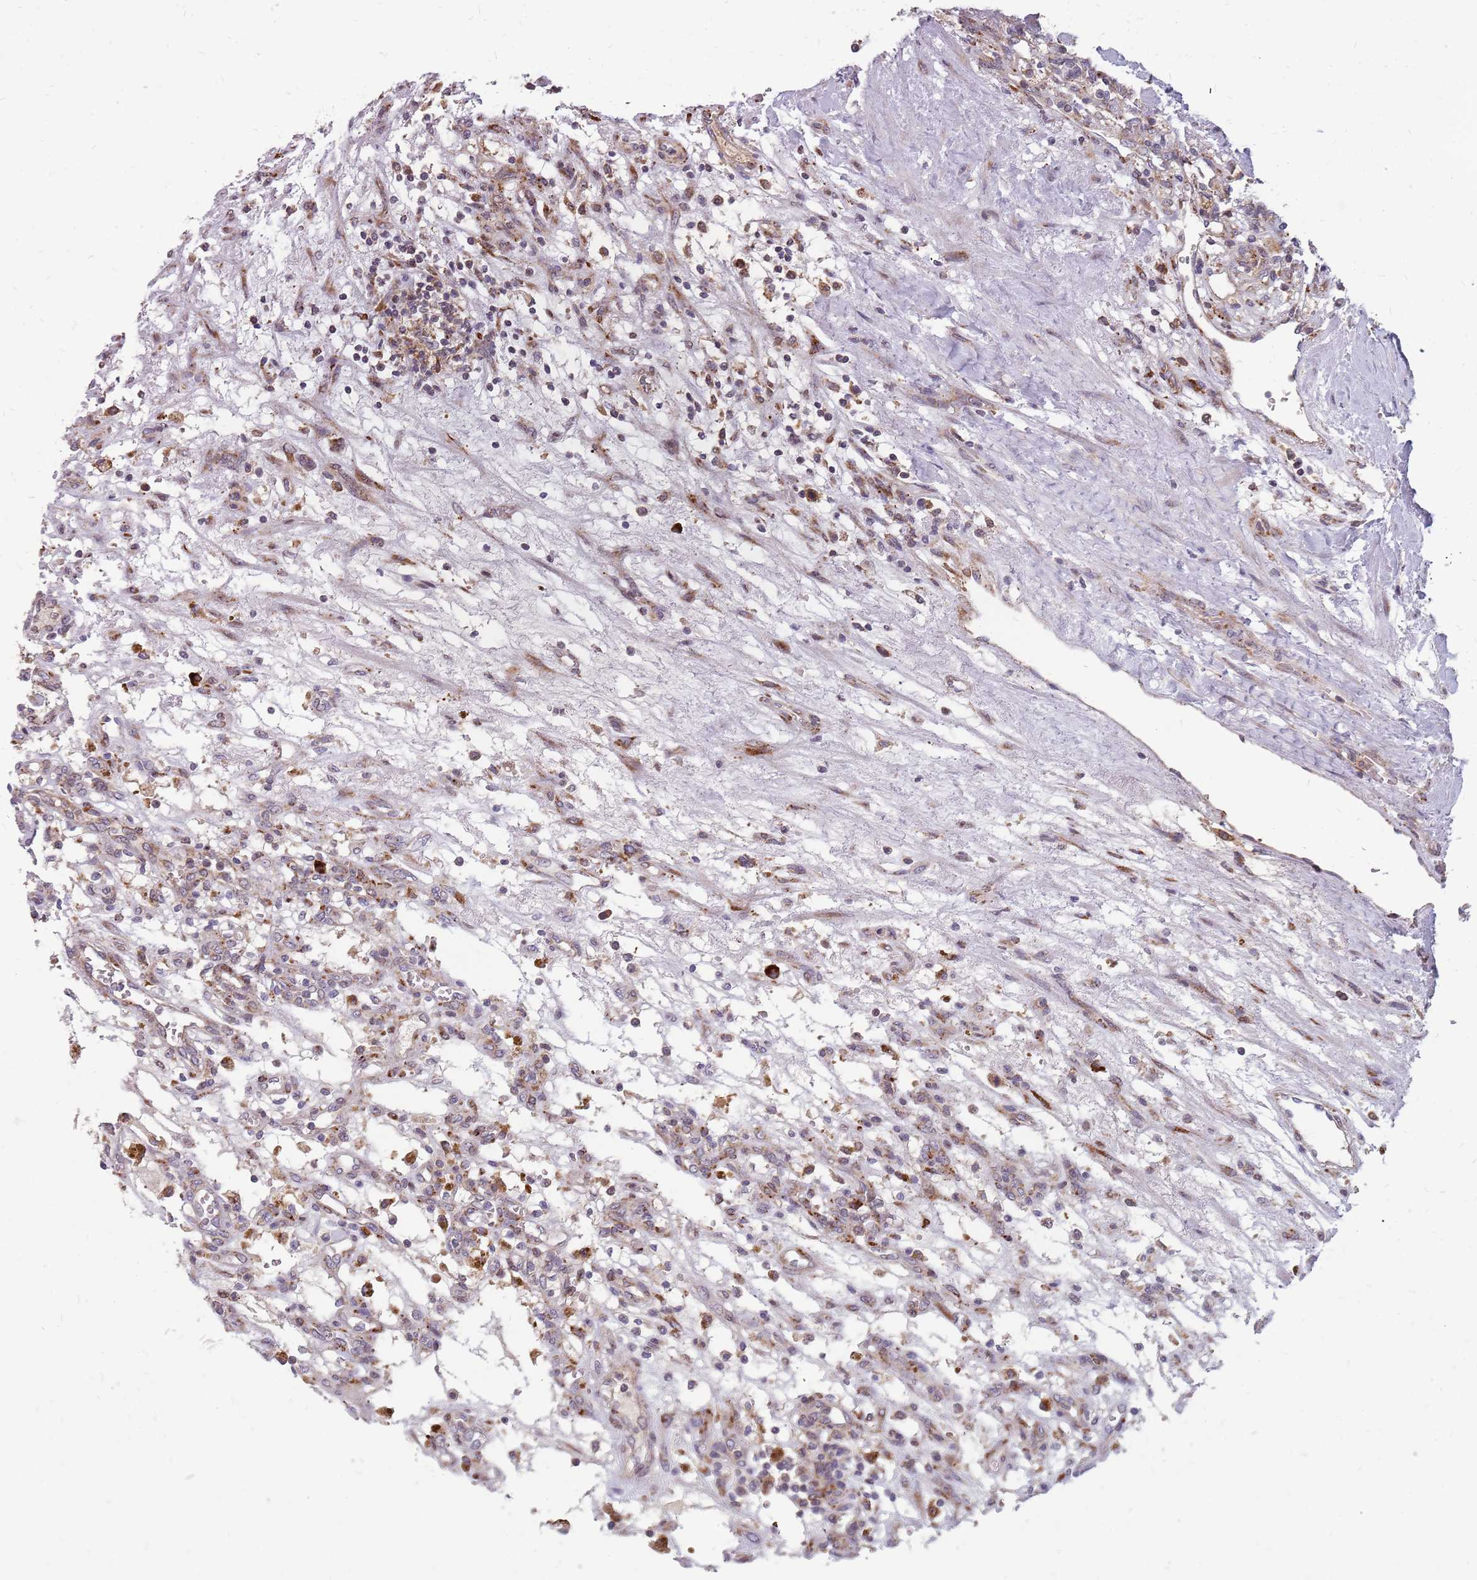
{"staining": {"intensity": "moderate", "quantity": "<25%", "location": "cytoplasmic/membranous"}, "tissue": "renal cancer", "cell_type": "Tumor cells", "image_type": "cancer", "snomed": [{"axis": "morphology", "description": "Adenocarcinoma, NOS"}, {"axis": "topography", "description": "Kidney"}], "caption": "Protein positivity by immunohistochemistry (IHC) shows moderate cytoplasmic/membranous expression in about <25% of tumor cells in adenocarcinoma (renal).", "gene": "NME4", "patient": {"sex": "female", "age": 57}}